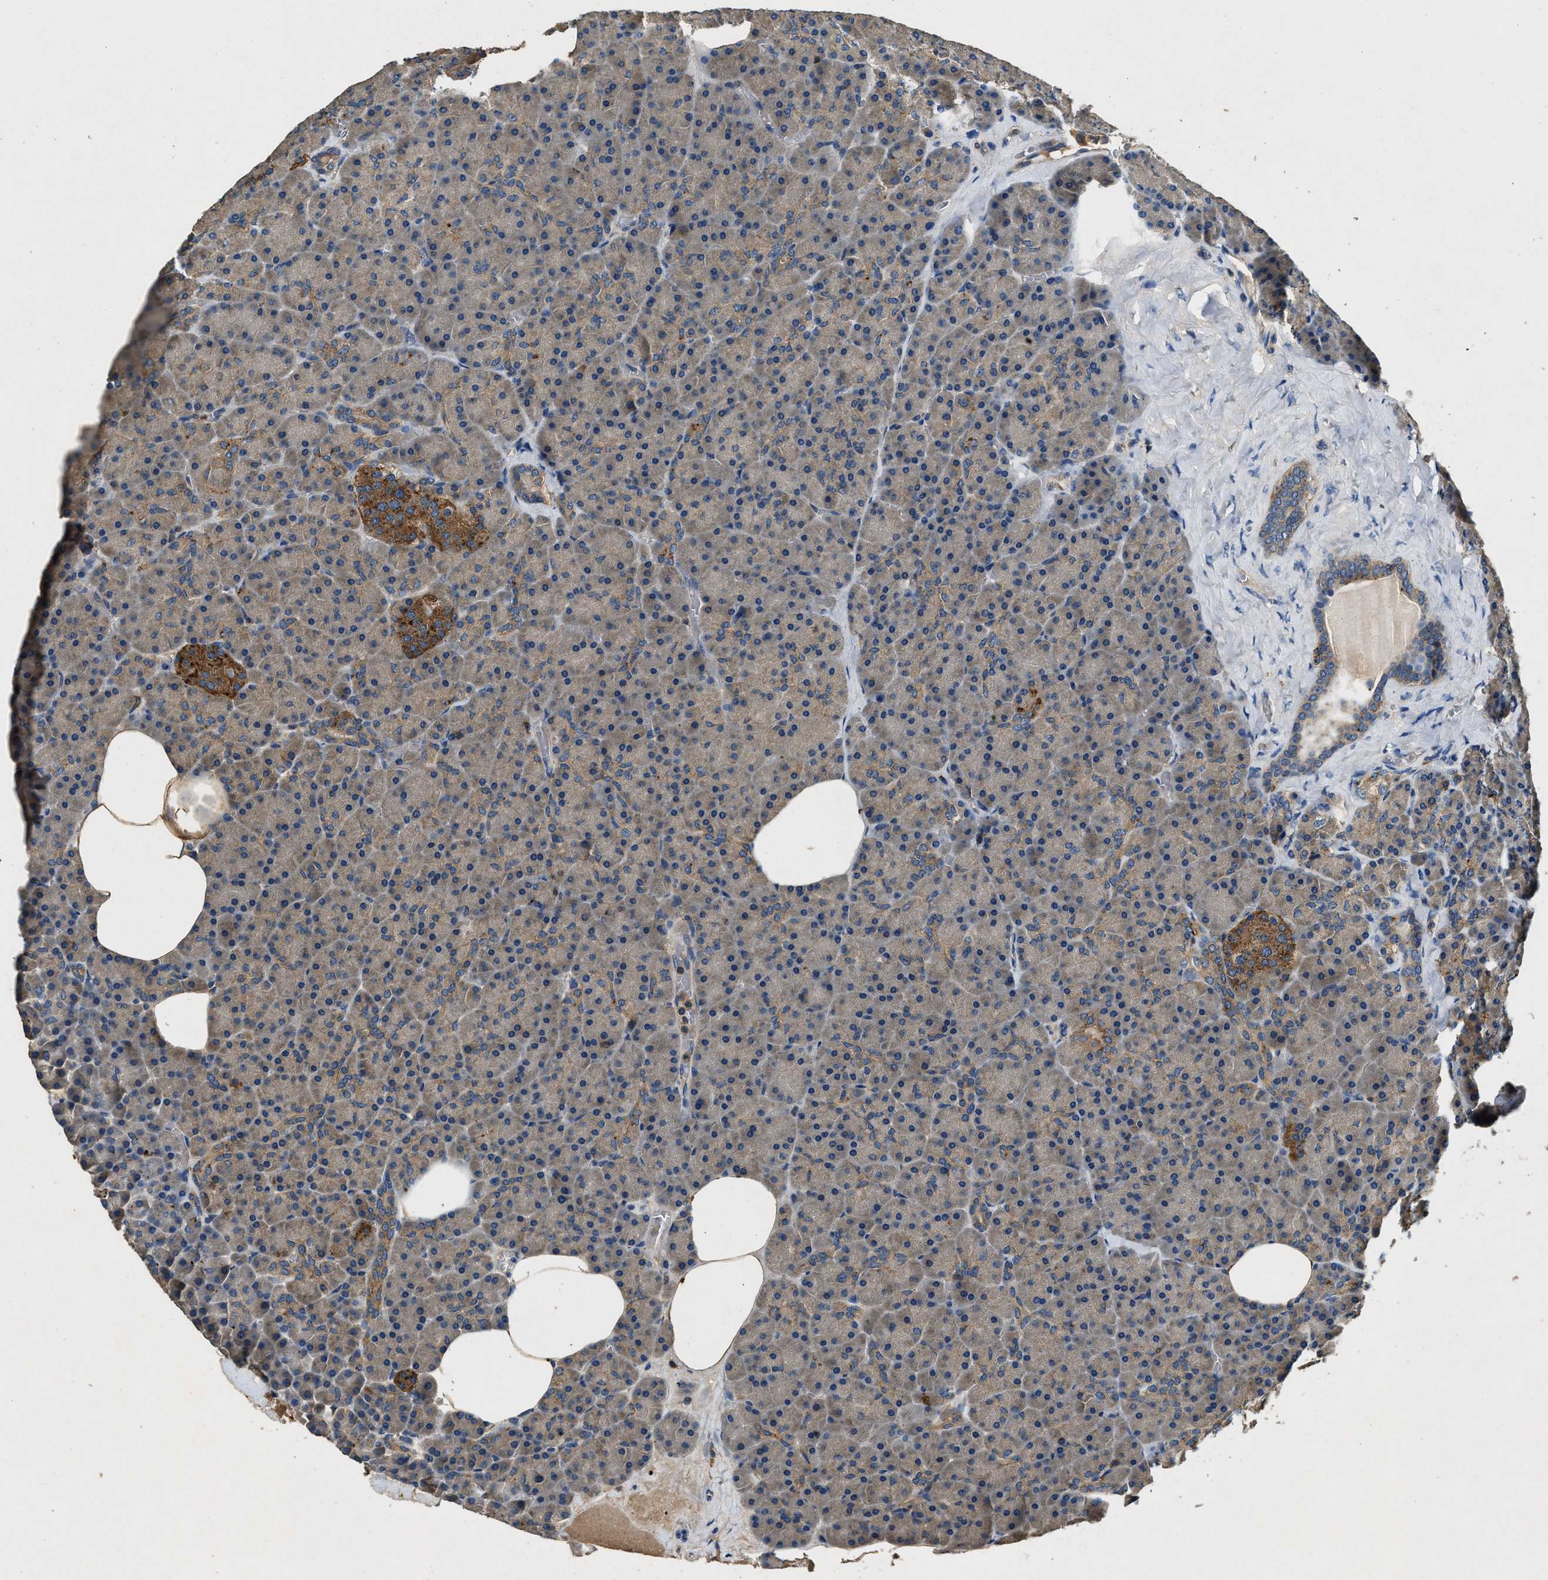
{"staining": {"intensity": "moderate", "quantity": "25%-75%", "location": "cytoplasmic/membranous"}, "tissue": "pancreas", "cell_type": "Exocrine glandular cells", "image_type": "normal", "snomed": [{"axis": "morphology", "description": "Normal tissue, NOS"}, {"axis": "morphology", "description": "Carcinoid, malignant, NOS"}, {"axis": "topography", "description": "Pancreas"}], "caption": "High-magnification brightfield microscopy of benign pancreas stained with DAB (3,3'-diaminobenzidine) (brown) and counterstained with hematoxylin (blue). exocrine glandular cells exhibit moderate cytoplasmic/membranous staining is identified in approximately25%-75% of cells.", "gene": "BLOC1S1", "patient": {"sex": "female", "age": 35}}